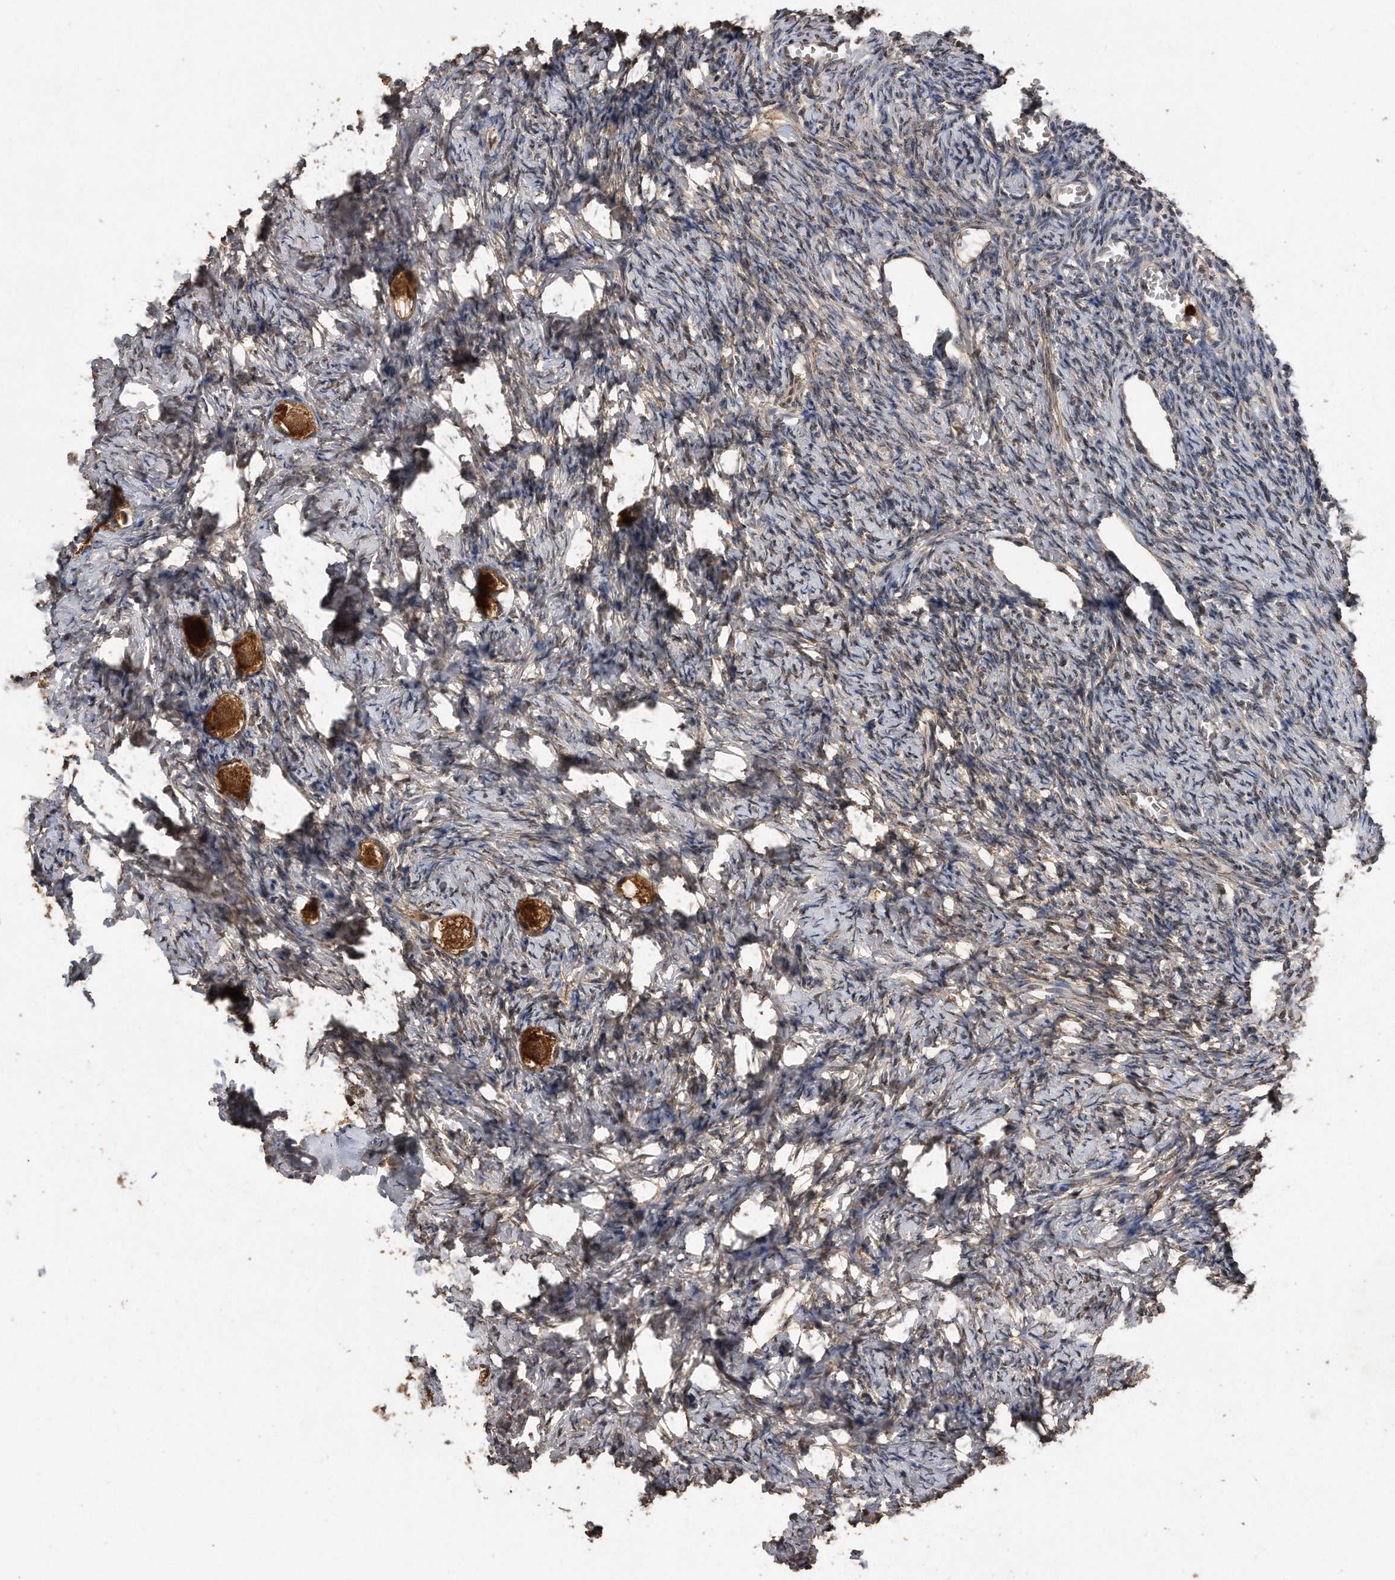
{"staining": {"intensity": "strong", "quantity": ">75%", "location": "cytoplasmic/membranous,nuclear"}, "tissue": "ovary", "cell_type": "Follicle cells", "image_type": "normal", "snomed": [{"axis": "morphology", "description": "Normal tissue, NOS"}, {"axis": "topography", "description": "Ovary"}], "caption": "Ovary stained with DAB (3,3'-diaminobenzidine) IHC reveals high levels of strong cytoplasmic/membranous,nuclear positivity in about >75% of follicle cells. Using DAB (brown) and hematoxylin (blue) stains, captured at high magnification using brightfield microscopy.", "gene": "PELO", "patient": {"sex": "female", "age": 27}}